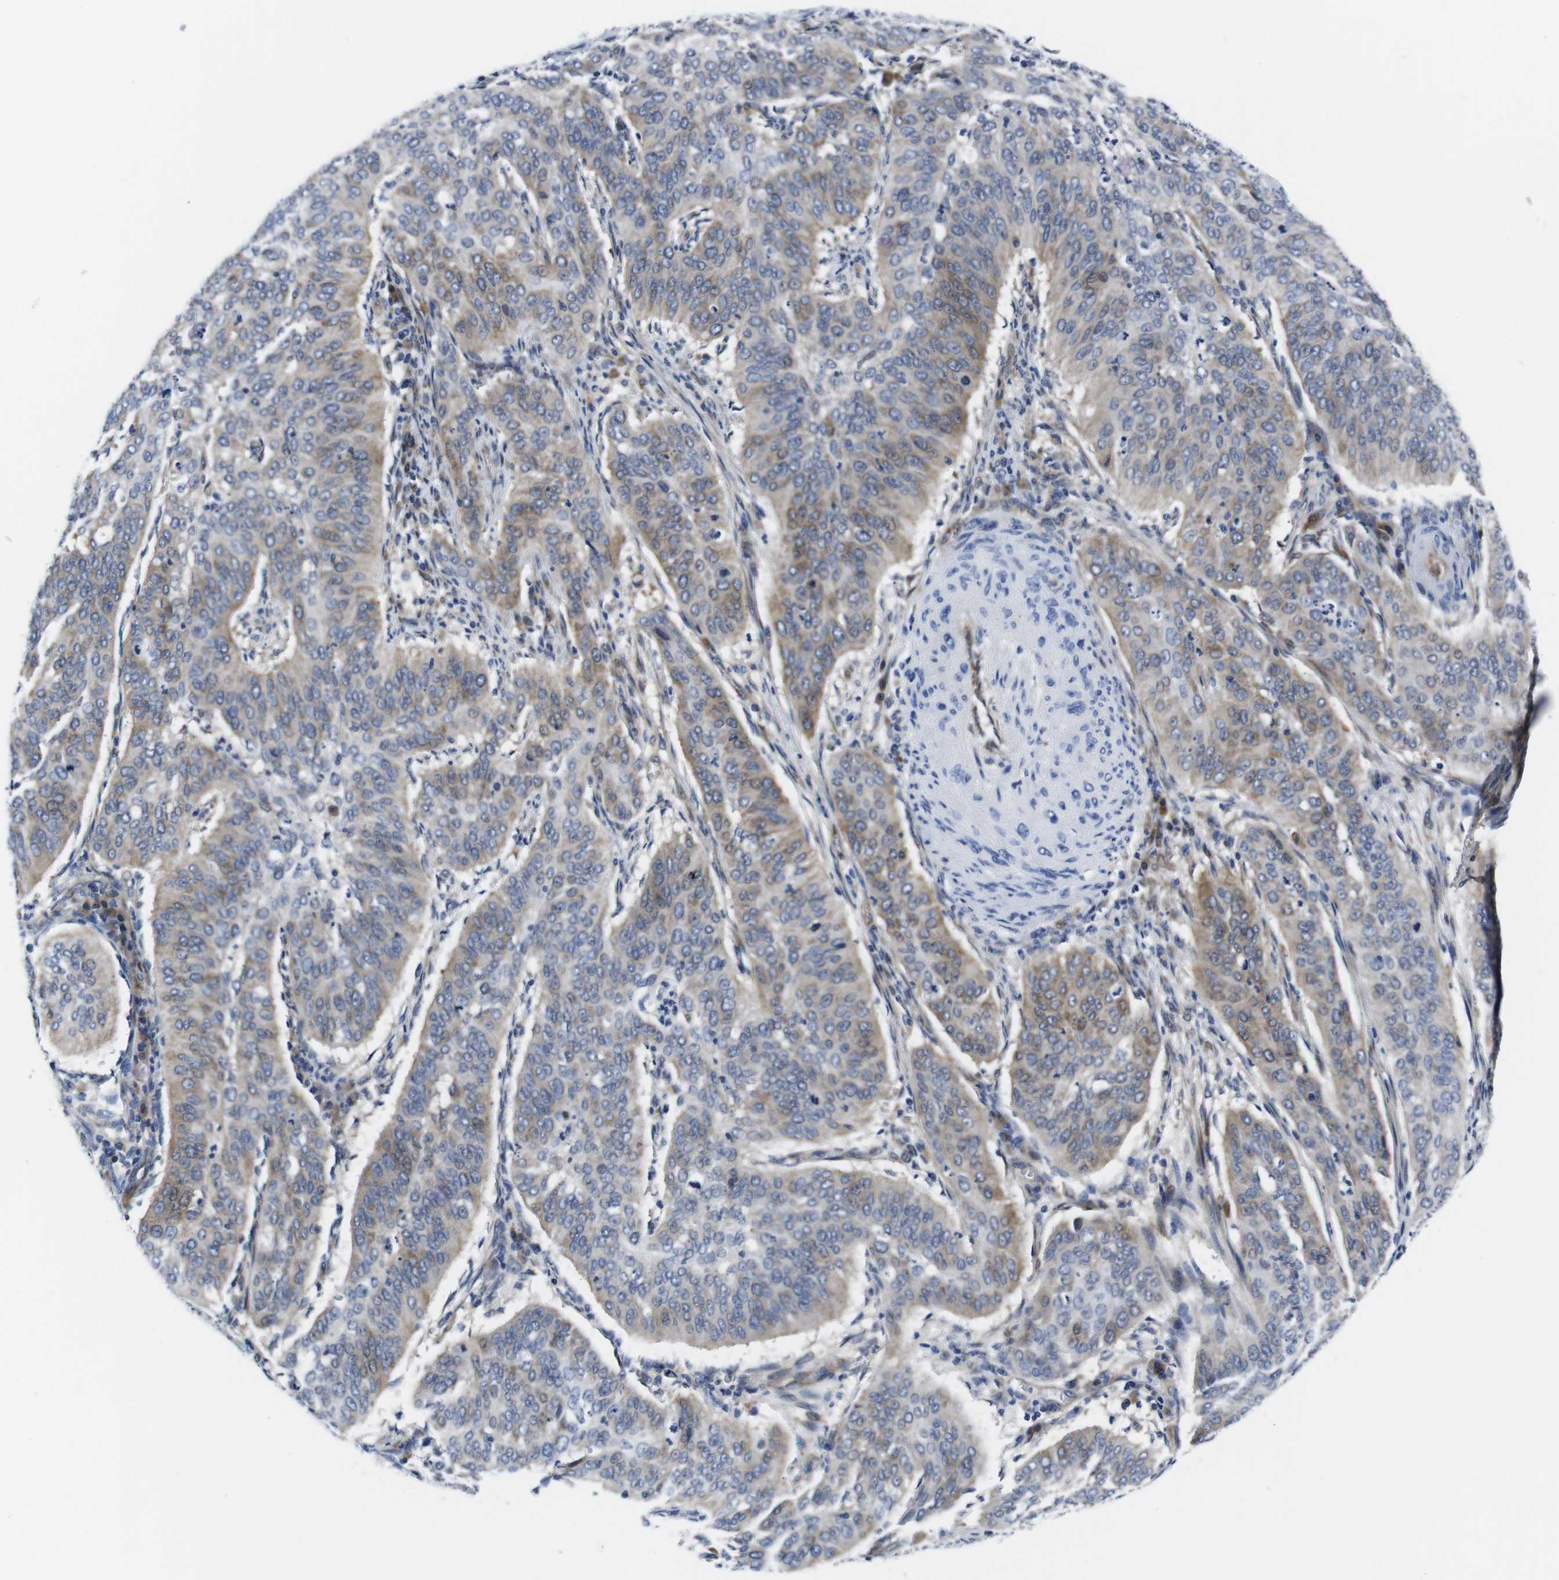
{"staining": {"intensity": "moderate", "quantity": "25%-75%", "location": "cytoplasmic/membranous"}, "tissue": "cervical cancer", "cell_type": "Tumor cells", "image_type": "cancer", "snomed": [{"axis": "morphology", "description": "Normal tissue, NOS"}, {"axis": "morphology", "description": "Squamous cell carcinoma, NOS"}, {"axis": "topography", "description": "Cervix"}], "caption": "Cervical cancer (squamous cell carcinoma) stained with a protein marker exhibits moderate staining in tumor cells.", "gene": "EIF4A1", "patient": {"sex": "female", "age": 39}}